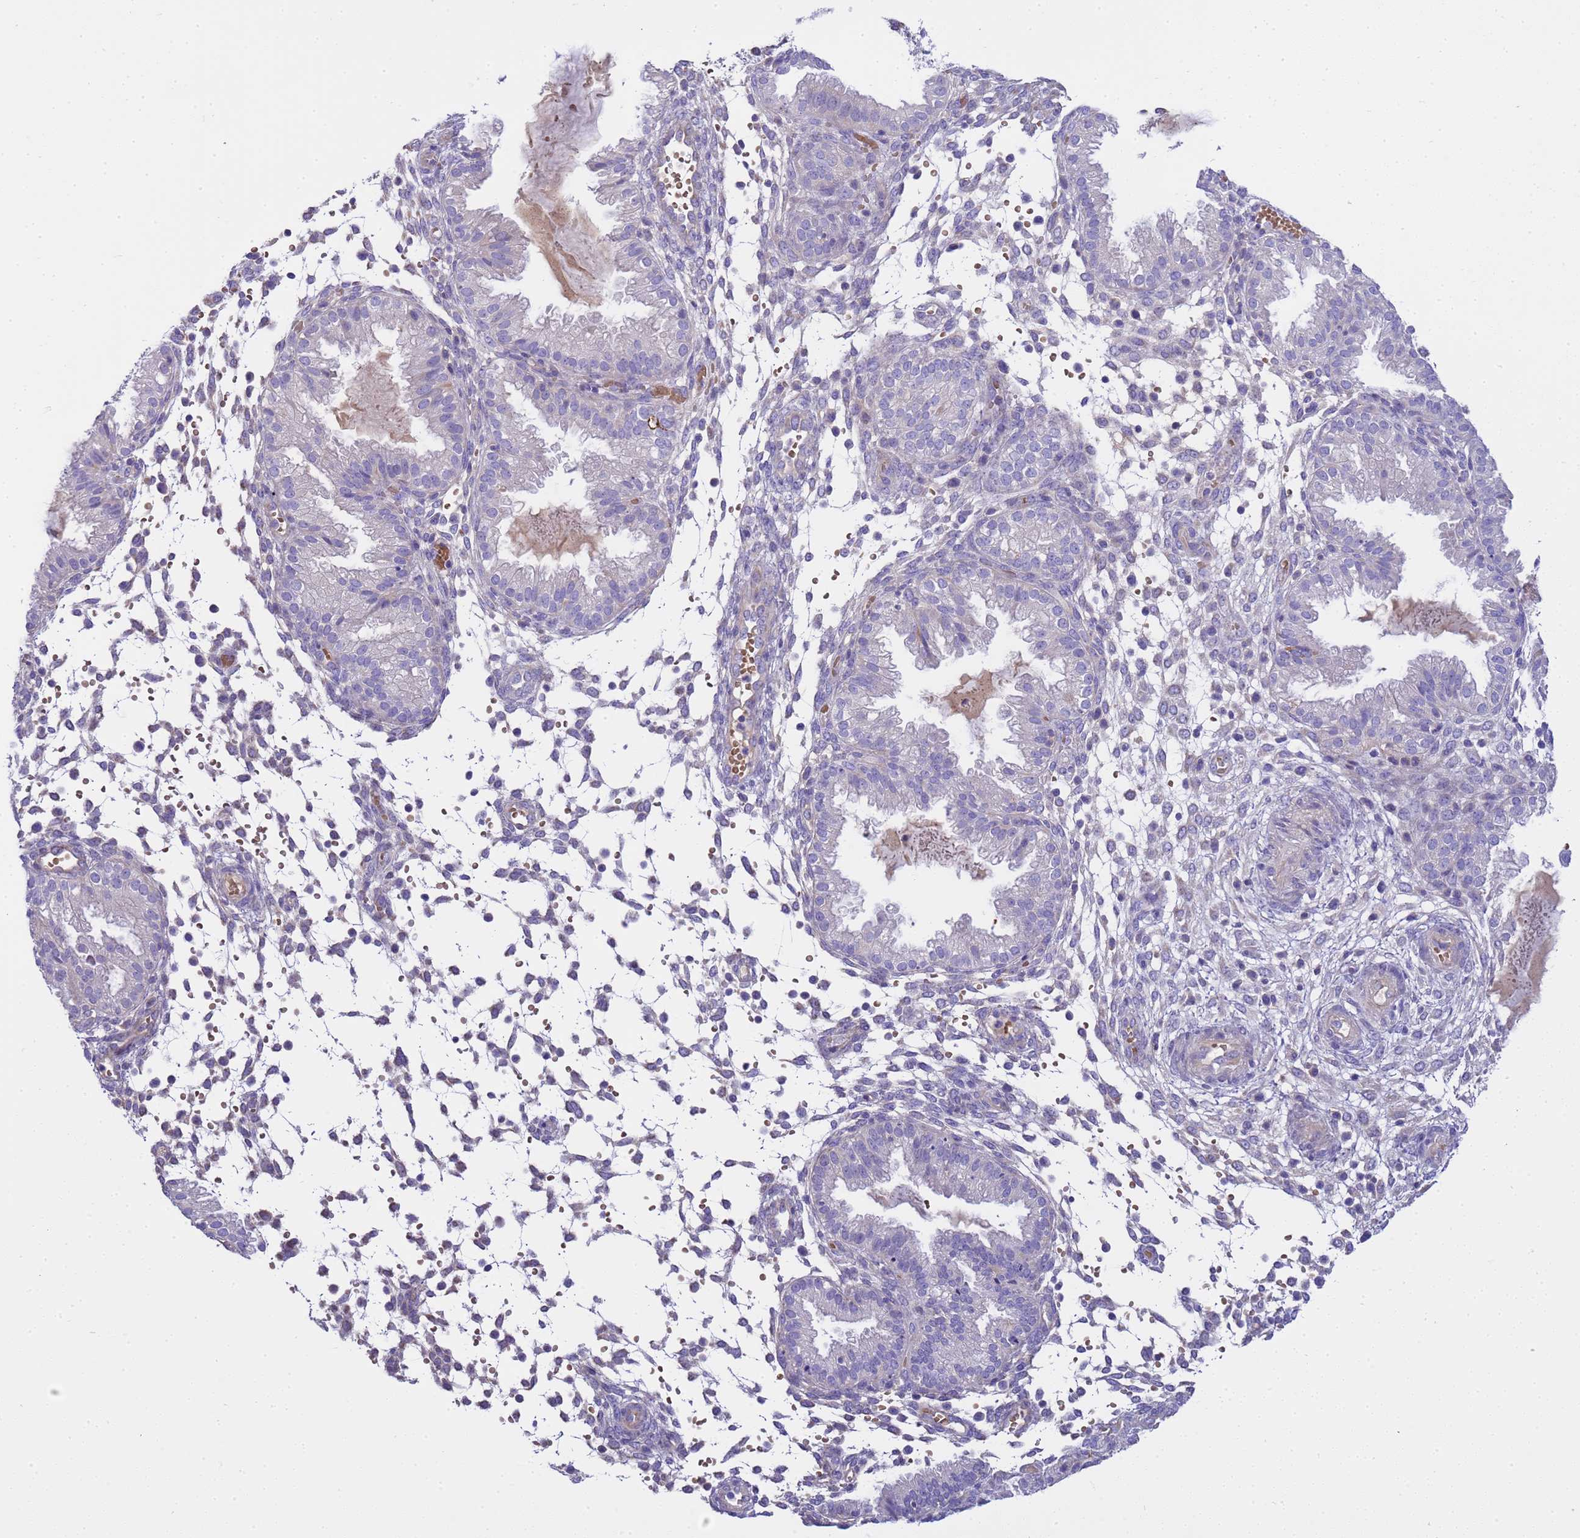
{"staining": {"intensity": "negative", "quantity": "none", "location": "none"}, "tissue": "endometrium", "cell_type": "Cells in endometrial stroma", "image_type": "normal", "snomed": [{"axis": "morphology", "description": "Normal tissue, NOS"}, {"axis": "topography", "description": "Endometrium"}], "caption": "IHC photomicrograph of normal endometrium stained for a protein (brown), which shows no staining in cells in endometrial stroma. (Brightfield microscopy of DAB (3,3'-diaminobenzidine) immunohistochemistry at high magnification).", "gene": "RIPPLY2", "patient": {"sex": "female", "age": 33}}